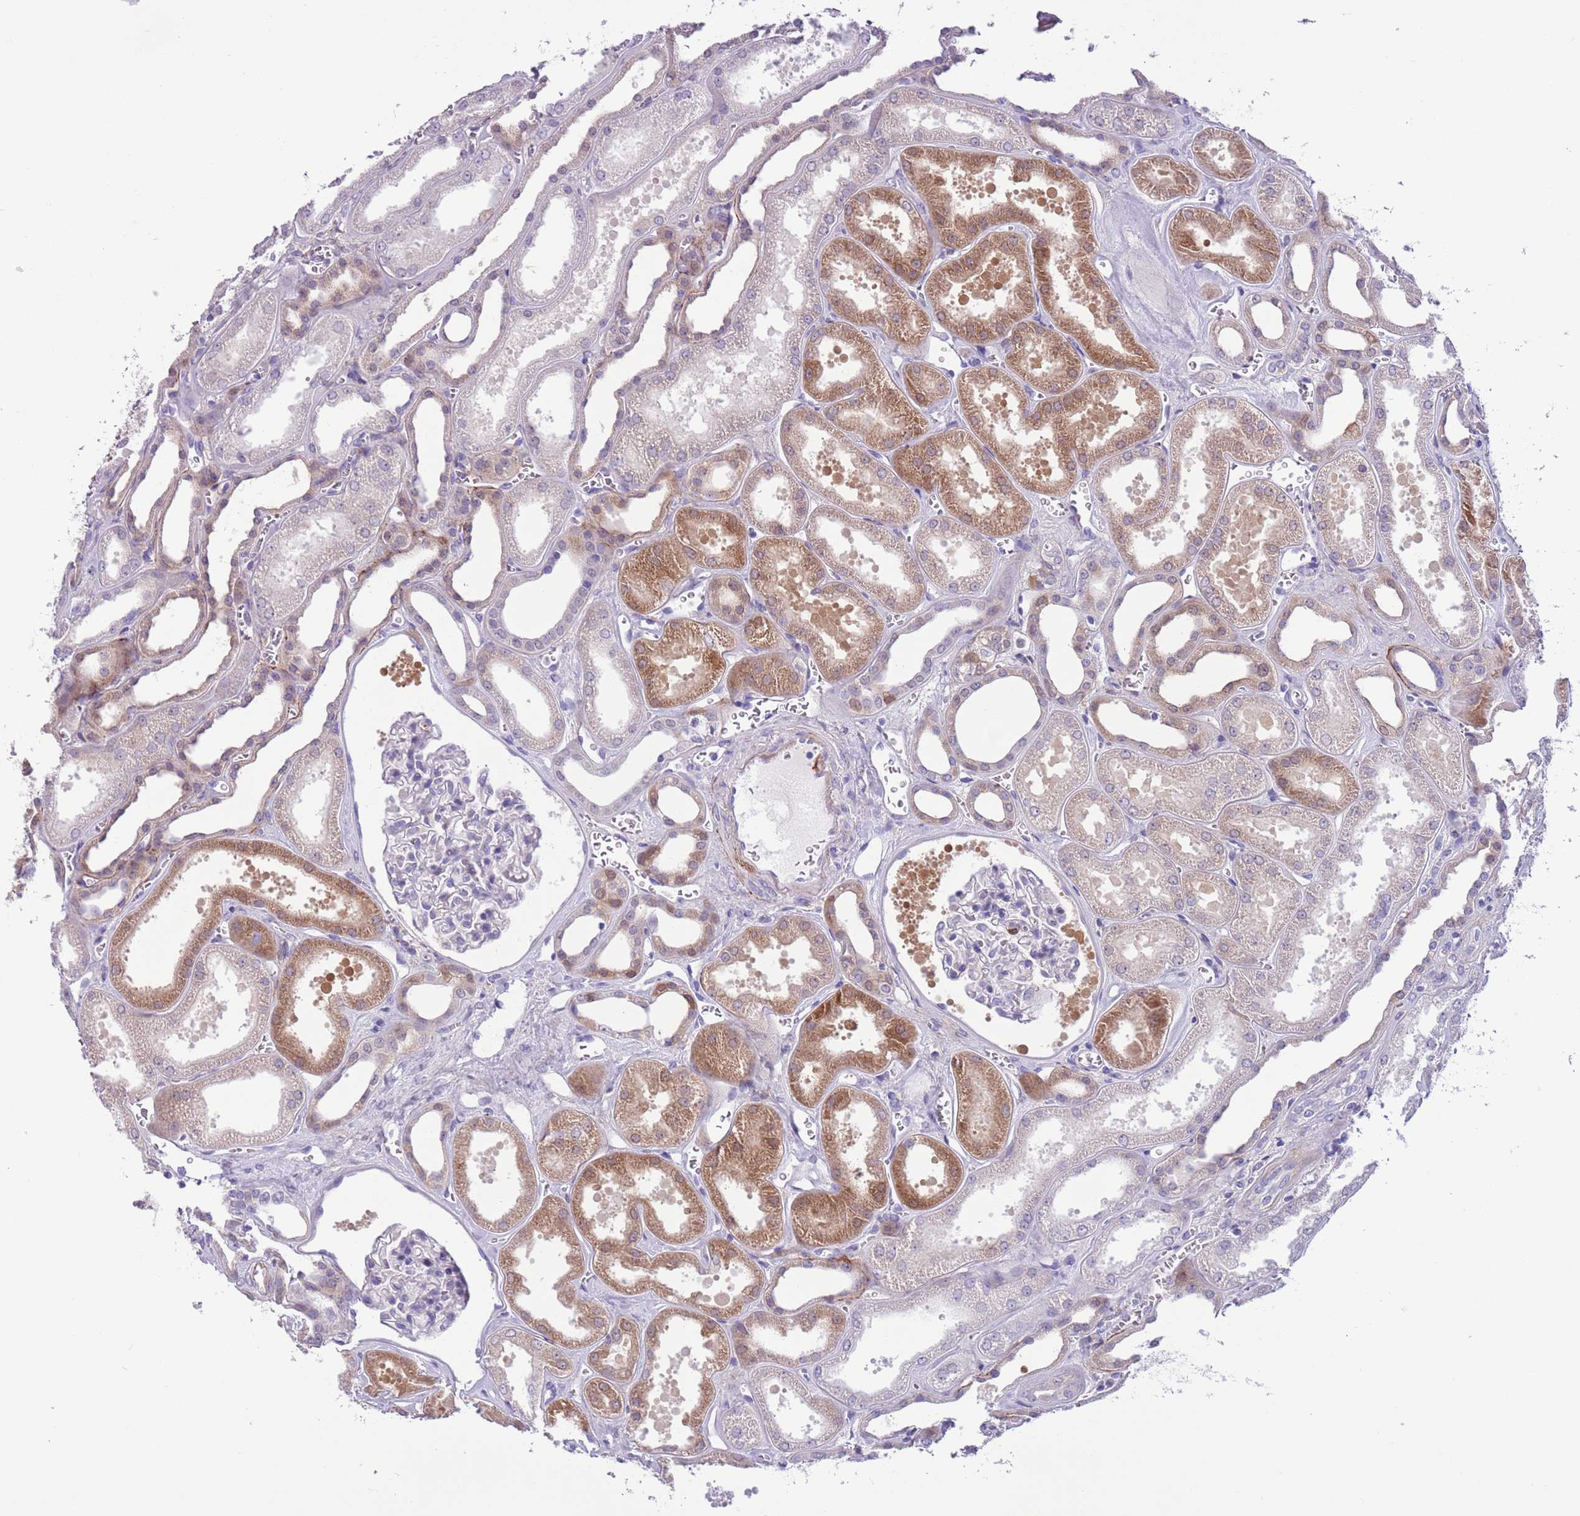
{"staining": {"intensity": "negative", "quantity": "none", "location": "none"}, "tissue": "kidney", "cell_type": "Cells in glomeruli", "image_type": "normal", "snomed": [{"axis": "morphology", "description": "Normal tissue, NOS"}, {"axis": "morphology", "description": "Adenocarcinoma, NOS"}, {"axis": "topography", "description": "Kidney"}], "caption": "Cells in glomeruli show no significant protein expression in unremarkable kidney. Nuclei are stained in blue.", "gene": "PFKFB2", "patient": {"sex": "female", "age": 68}}